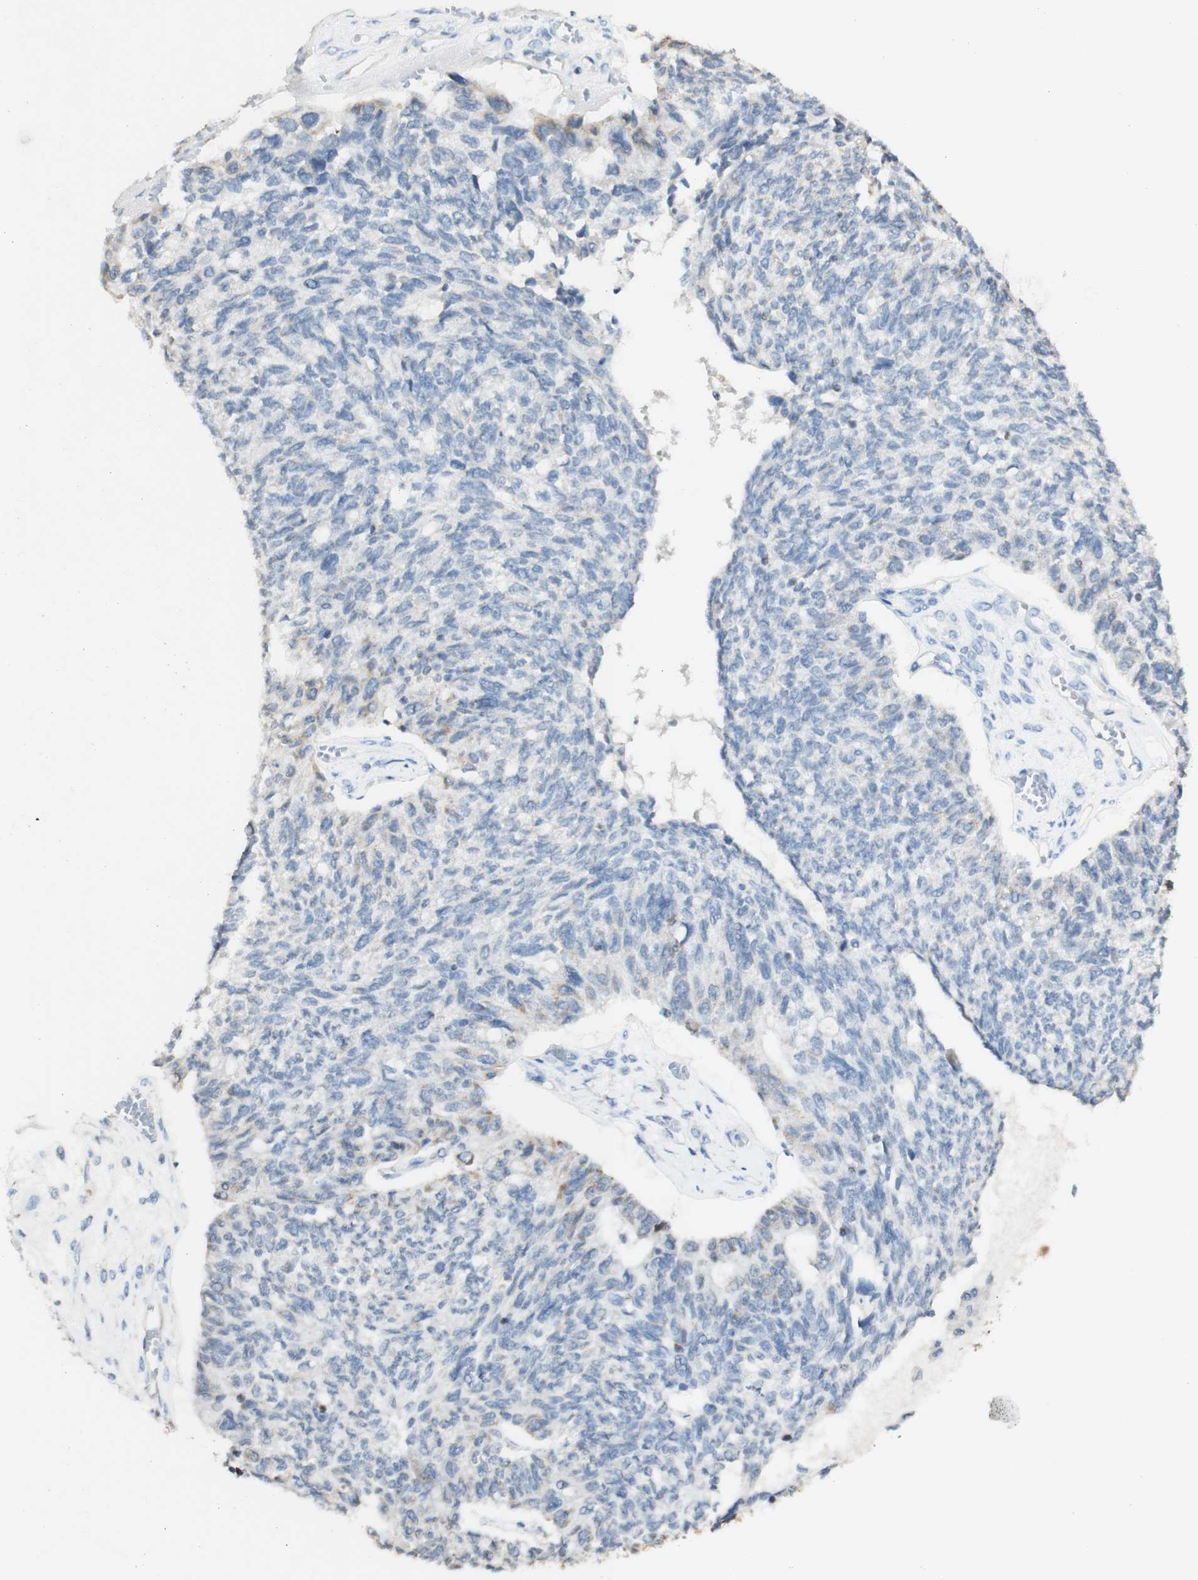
{"staining": {"intensity": "weak", "quantity": "<25%", "location": "cytoplasmic/membranous"}, "tissue": "ovarian cancer", "cell_type": "Tumor cells", "image_type": "cancer", "snomed": [{"axis": "morphology", "description": "Cystadenocarcinoma, serous, NOS"}, {"axis": "topography", "description": "Ovary"}], "caption": "This micrograph is of serous cystadenocarcinoma (ovarian) stained with immunohistochemistry to label a protein in brown with the nuclei are counter-stained blue. There is no positivity in tumor cells. The staining was performed using DAB (3,3'-diaminobenzidine) to visualize the protein expression in brown, while the nuclei were stained in blue with hematoxylin (Magnification: 20x).", "gene": "OXCT1", "patient": {"sex": "female", "age": 79}}